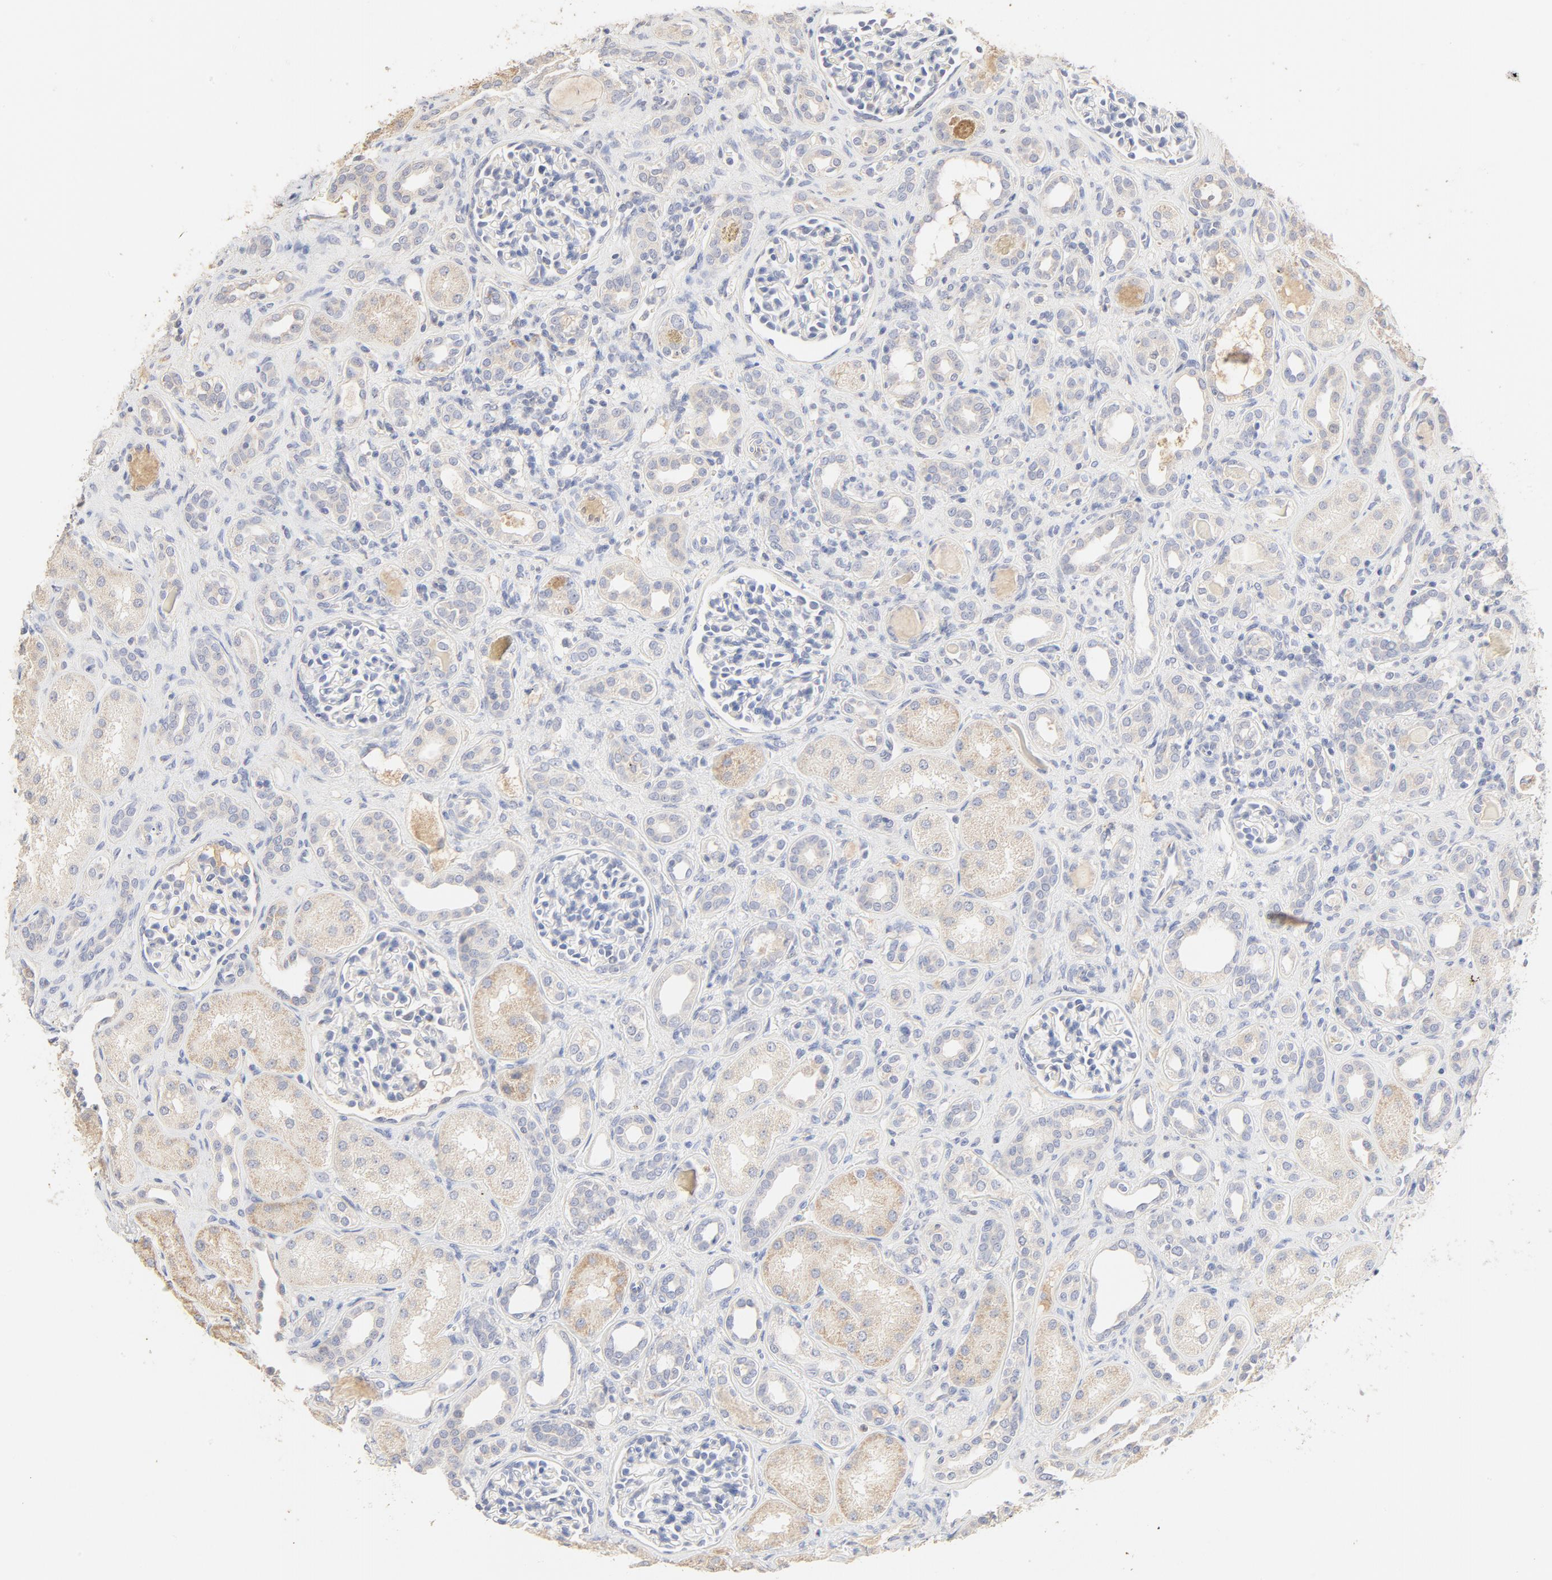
{"staining": {"intensity": "negative", "quantity": "none", "location": "none"}, "tissue": "kidney", "cell_type": "Cells in glomeruli", "image_type": "normal", "snomed": [{"axis": "morphology", "description": "Normal tissue, NOS"}, {"axis": "topography", "description": "Kidney"}], "caption": "DAB immunohistochemical staining of unremarkable kidney shows no significant expression in cells in glomeruli.", "gene": "FCGBP", "patient": {"sex": "male", "age": 7}}